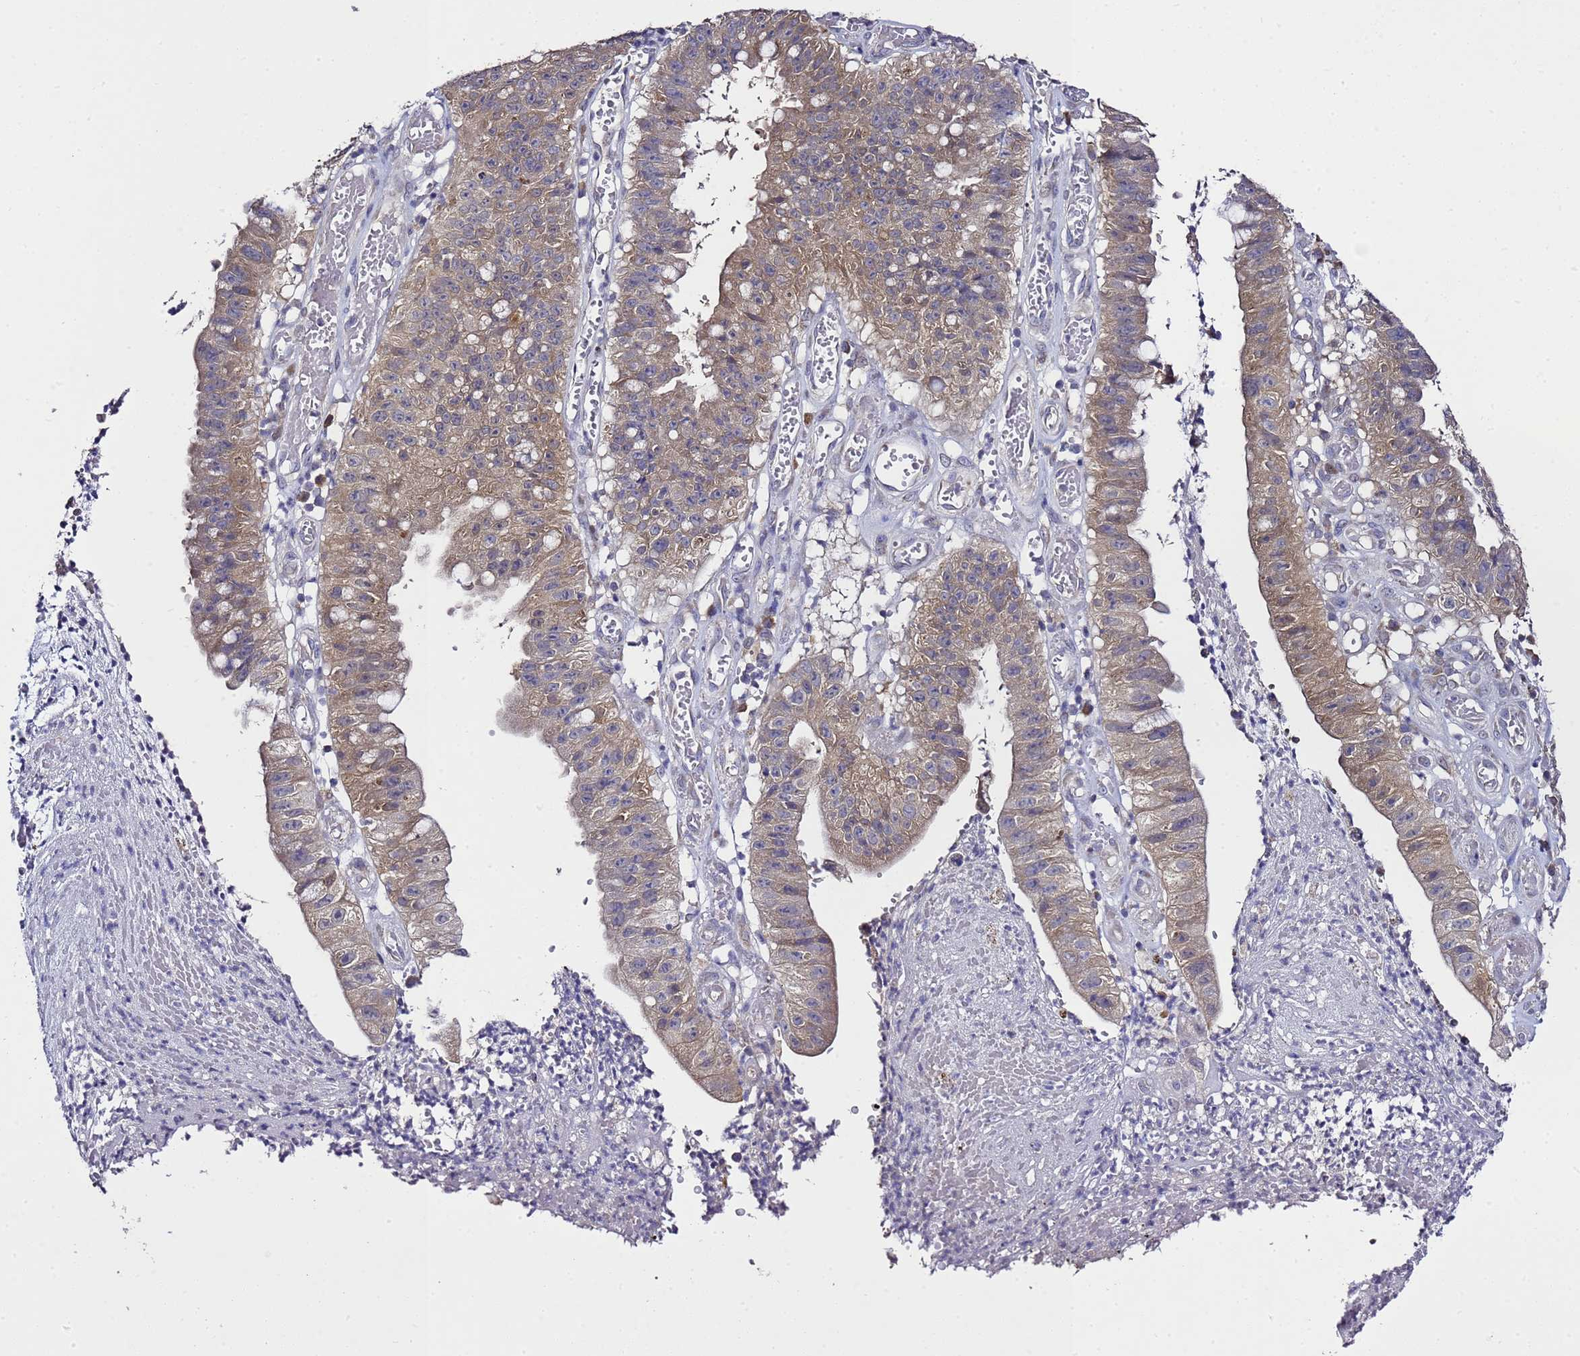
{"staining": {"intensity": "weak", "quantity": ">75%", "location": "cytoplasmic/membranous"}, "tissue": "stomach cancer", "cell_type": "Tumor cells", "image_type": "cancer", "snomed": [{"axis": "morphology", "description": "Adenocarcinoma, NOS"}, {"axis": "topography", "description": "Stomach"}], "caption": "This histopathology image displays immunohistochemistry staining of stomach cancer (adenocarcinoma), with low weak cytoplasmic/membranous staining in about >75% of tumor cells.", "gene": "ALG3", "patient": {"sex": "male", "age": 59}}